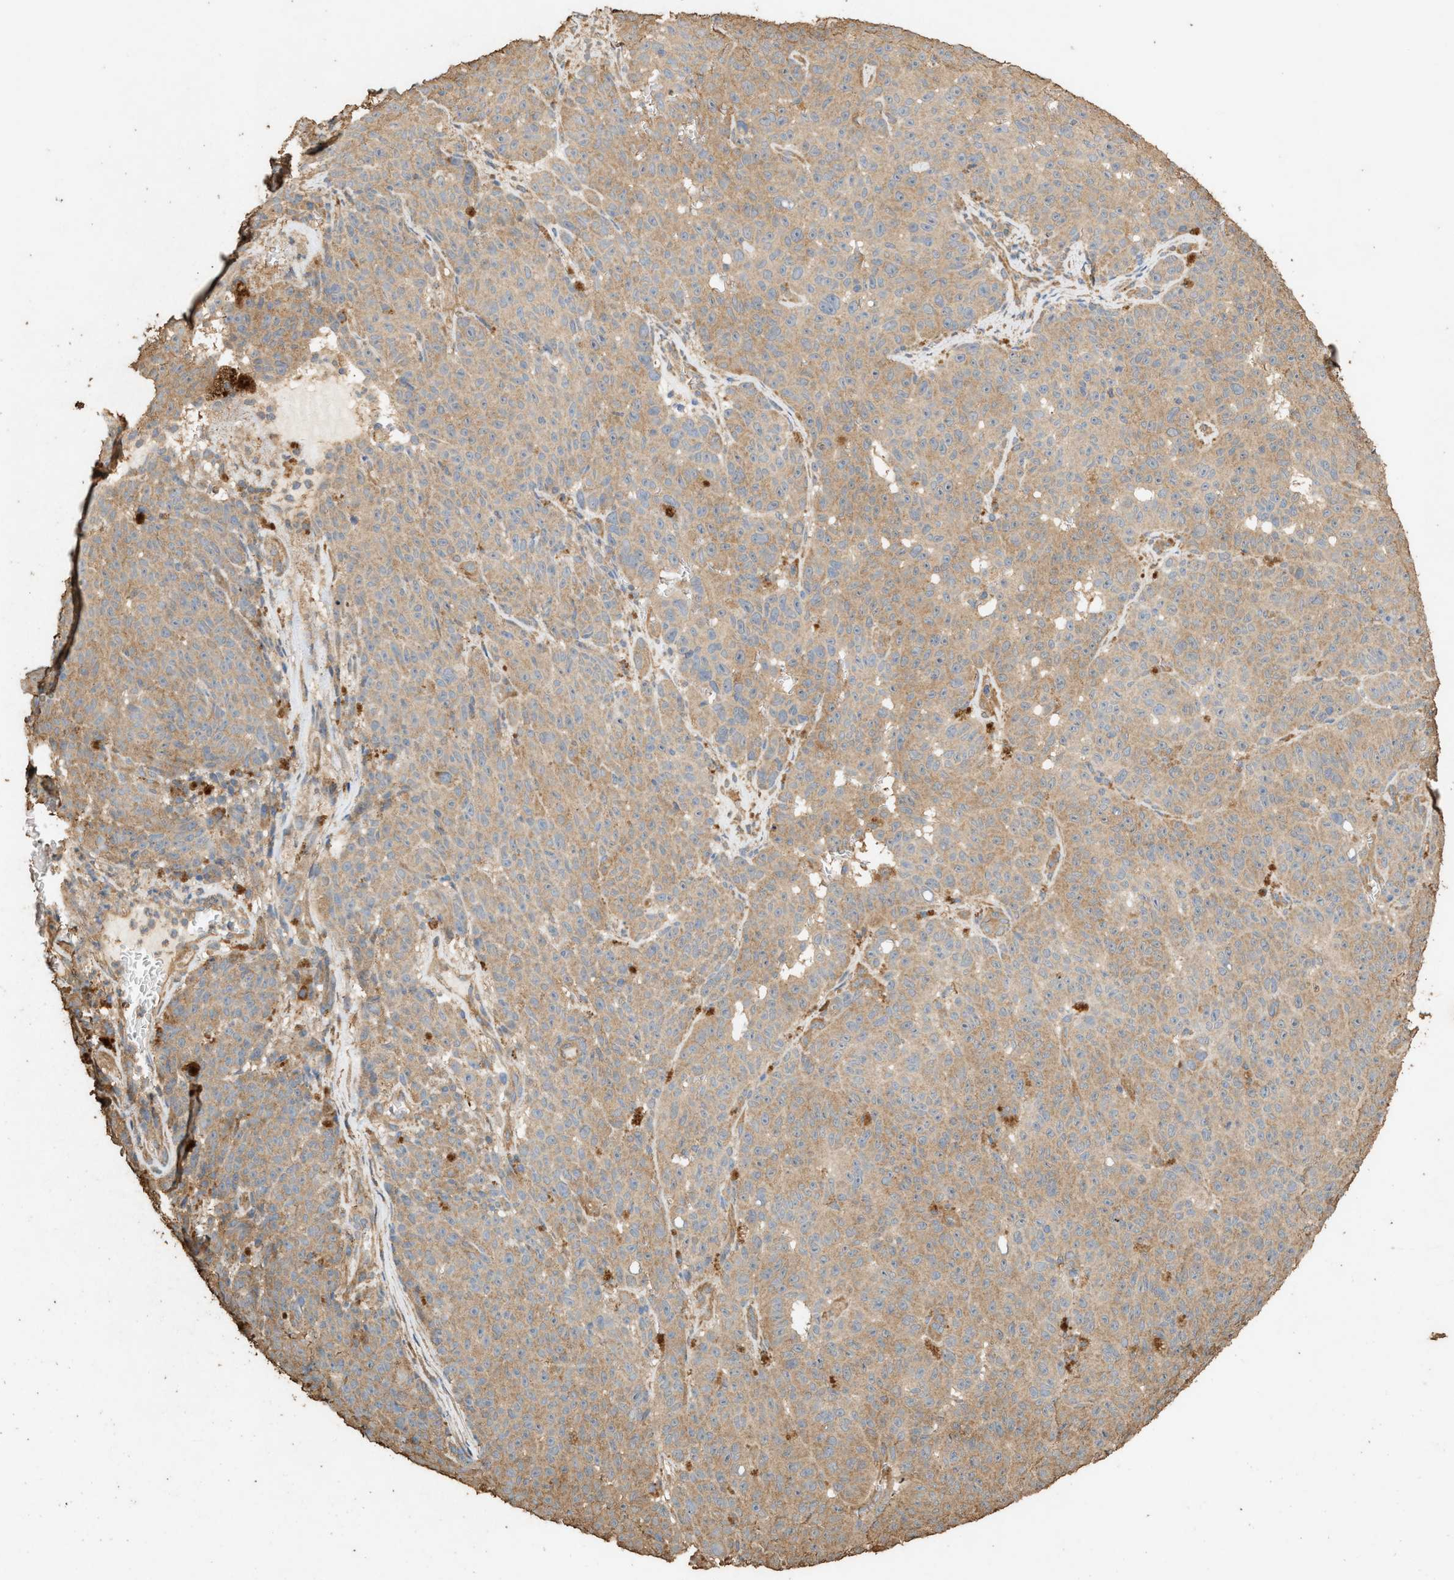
{"staining": {"intensity": "weak", "quantity": ">75%", "location": "cytoplasmic/membranous"}, "tissue": "melanoma", "cell_type": "Tumor cells", "image_type": "cancer", "snomed": [{"axis": "morphology", "description": "Malignant melanoma, NOS"}, {"axis": "topography", "description": "Skin"}], "caption": "DAB (3,3'-diaminobenzidine) immunohistochemical staining of malignant melanoma exhibits weak cytoplasmic/membranous protein positivity in about >75% of tumor cells. (DAB IHC with brightfield microscopy, high magnification).", "gene": "DCAF7", "patient": {"sex": "female", "age": 82}}